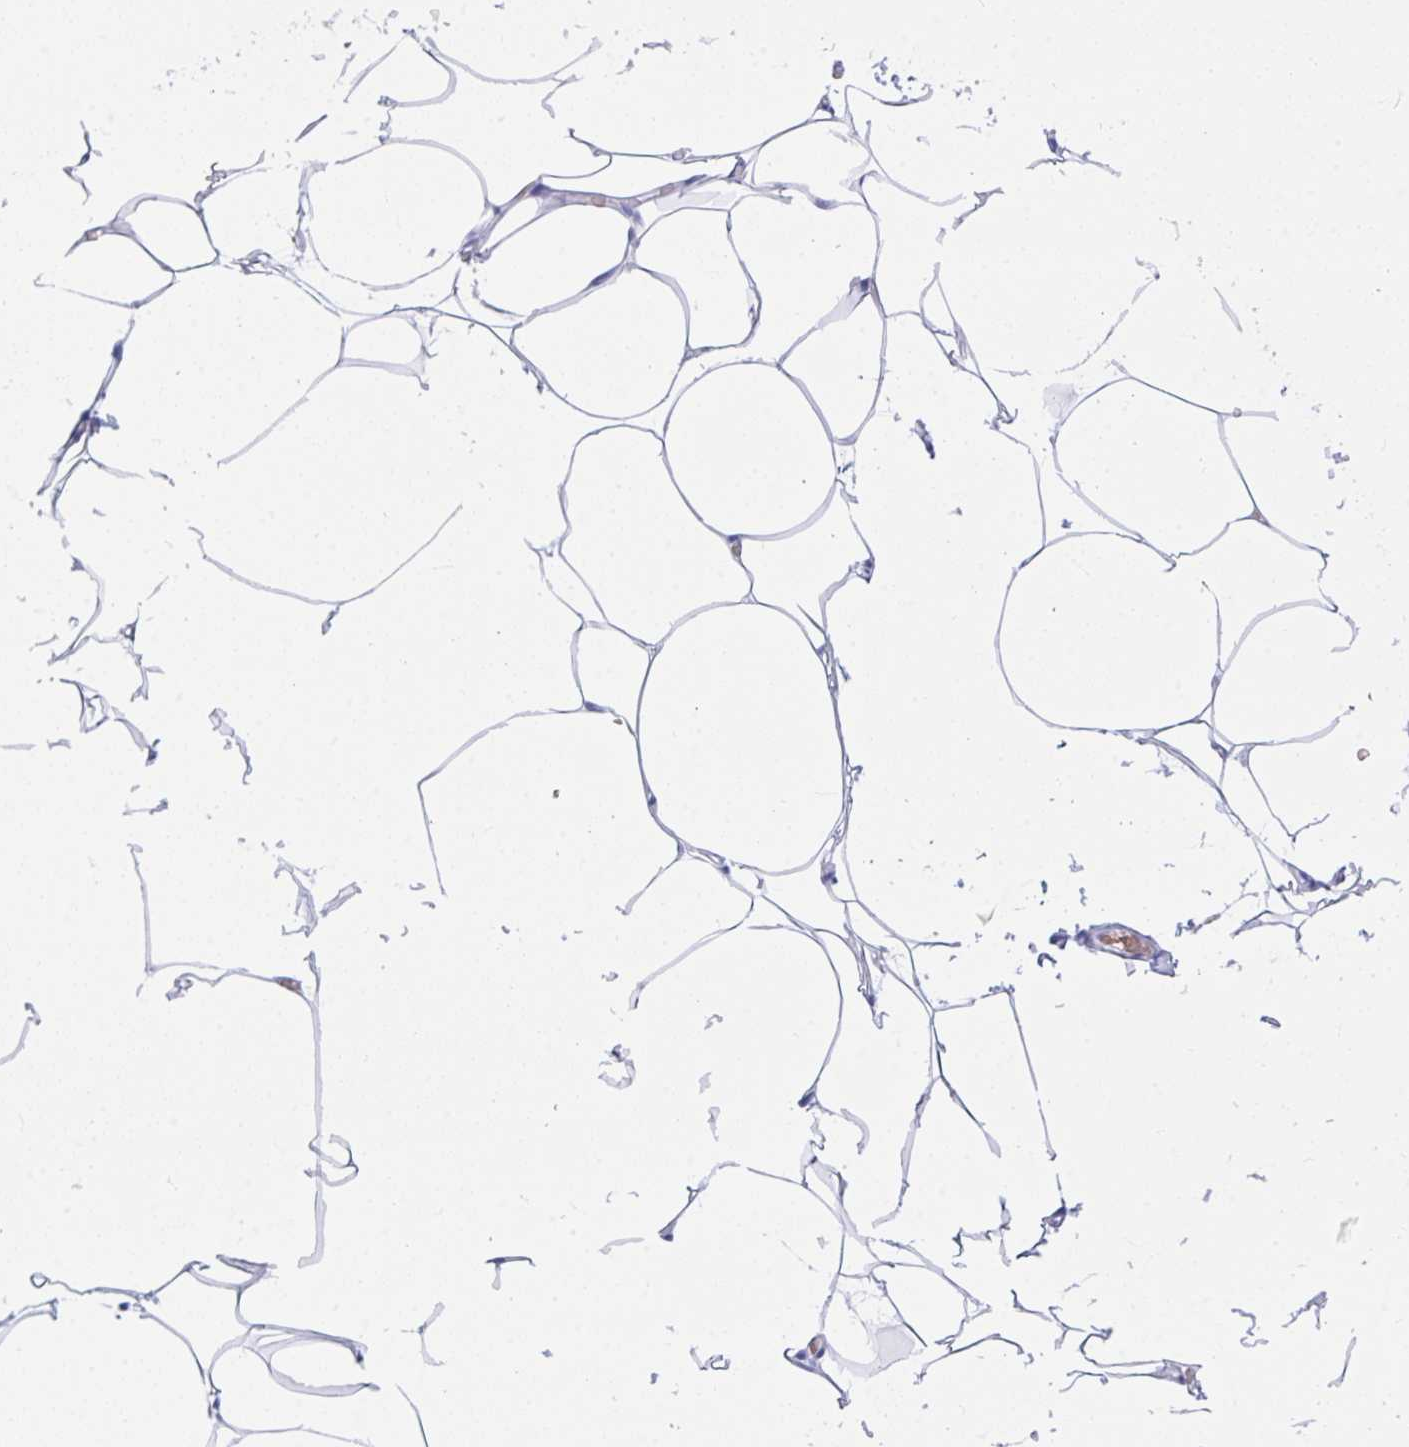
{"staining": {"intensity": "negative", "quantity": "none", "location": "none"}, "tissue": "adipose tissue", "cell_type": "Adipocytes", "image_type": "normal", "snomed": [{"axis": "morphology", "description": "Normal tissue, NOS"}, {"axis": "topography", "description": "Skin"}, {"axis": "topography", "description": "Peripheral nerve tissue"}], "caption": "The photomicrograph exhibits no significant expression in adipocytes of adipose tissue. The staining was performed using DAB to visualize the protein expression in brown, while the nuclei were stained in blue with hematoxylin (Magnification: 20x).", "gene": "ANK1", "patient": {"sex": "female", "age": 45}}